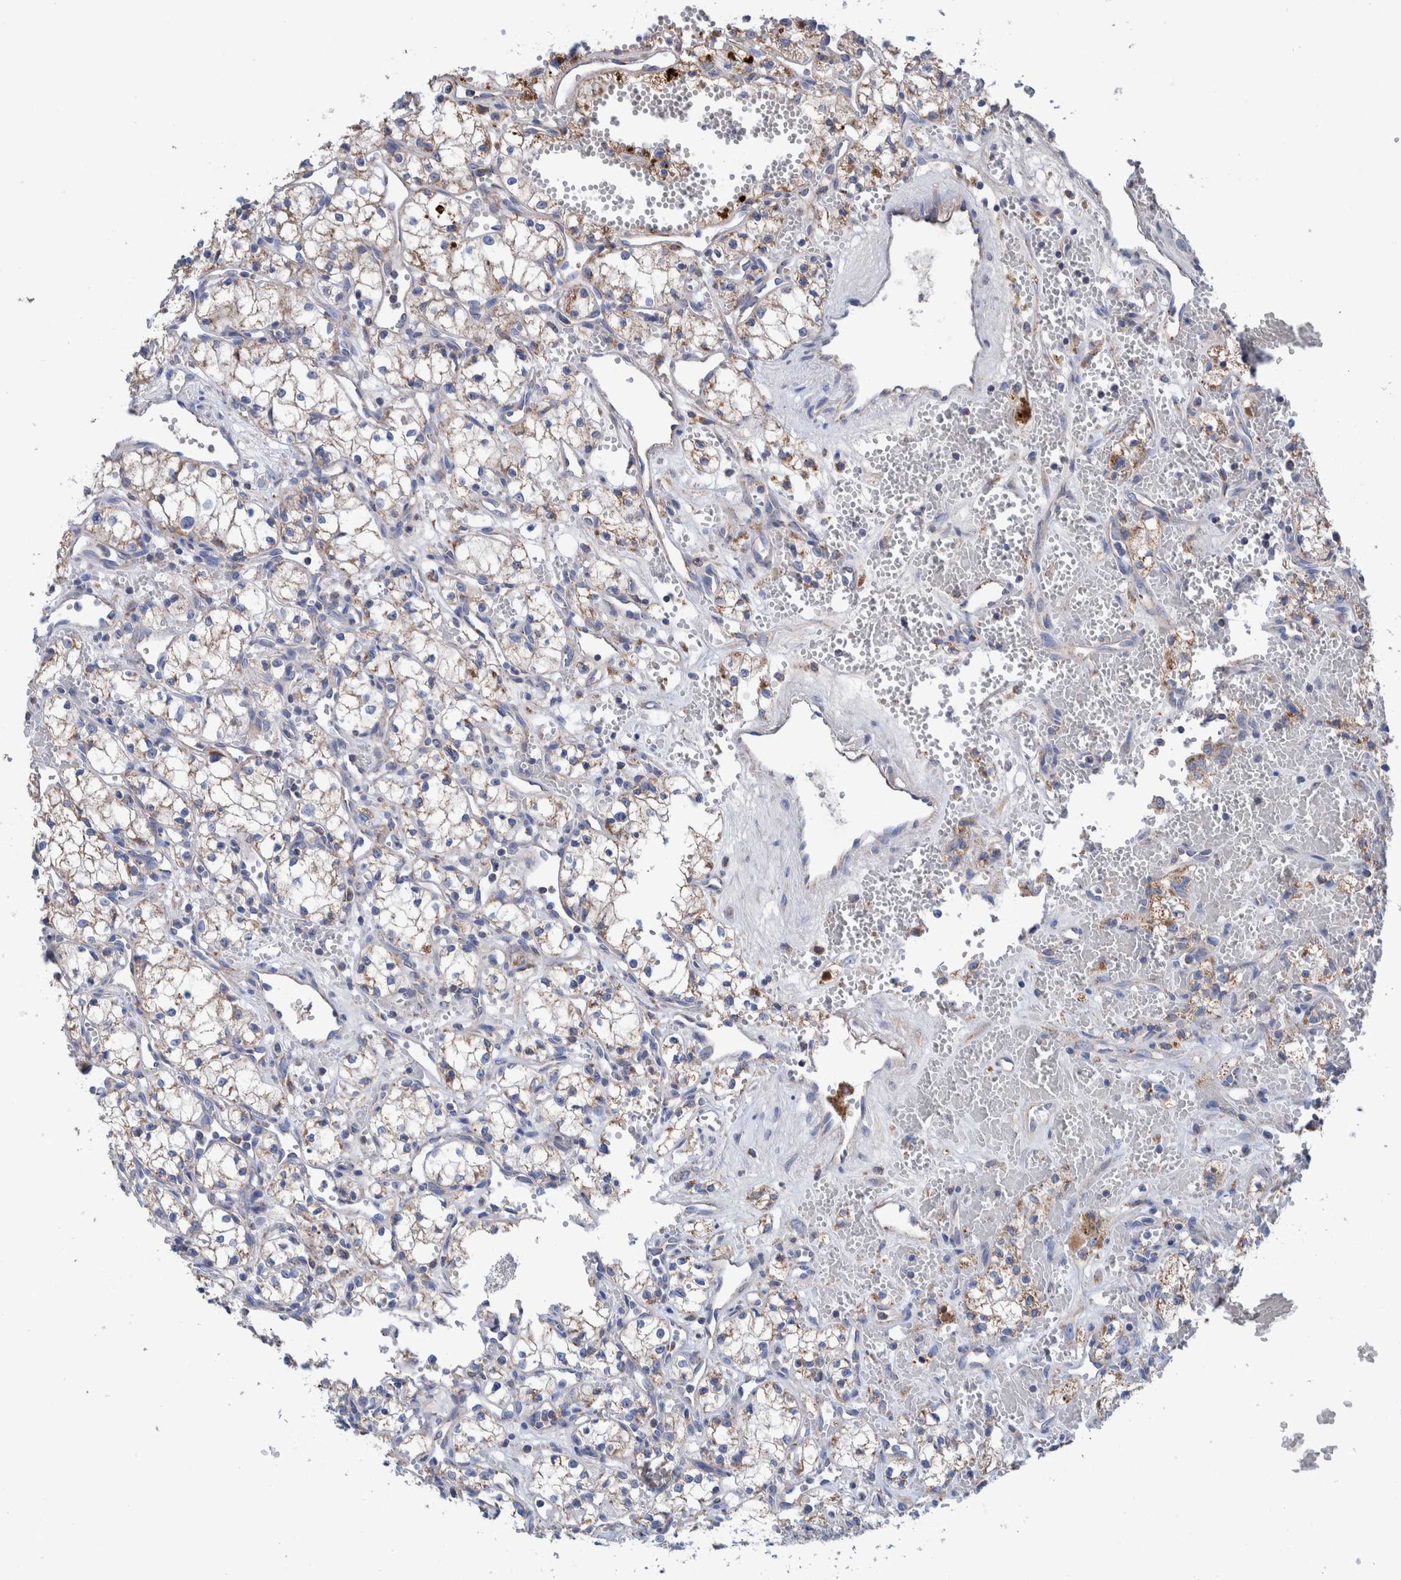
{"staining": {"intensity": "weak", "quantity": "<25%", "location": "cytoplasmic/membranous"}, "tissue": "renal cancer", "cell_type": "Tumor cells", "image_type": "cancer", "snomed": [{"axis": "morphology", "description": "Adenocarcinoma, NOS"}, {"axis": "topography", "description": "Kidney"}], "caption": "Histopathology image shows no protein positivity in tumor cells of renal cancer tissue. (Brightfield microscopy of DAB (3,3'-diaminobenzidine) immunohistochemistry (IHC) at high magnification).", "gene": "DECR1", "patient": {"sex": "male", "age": 59}}